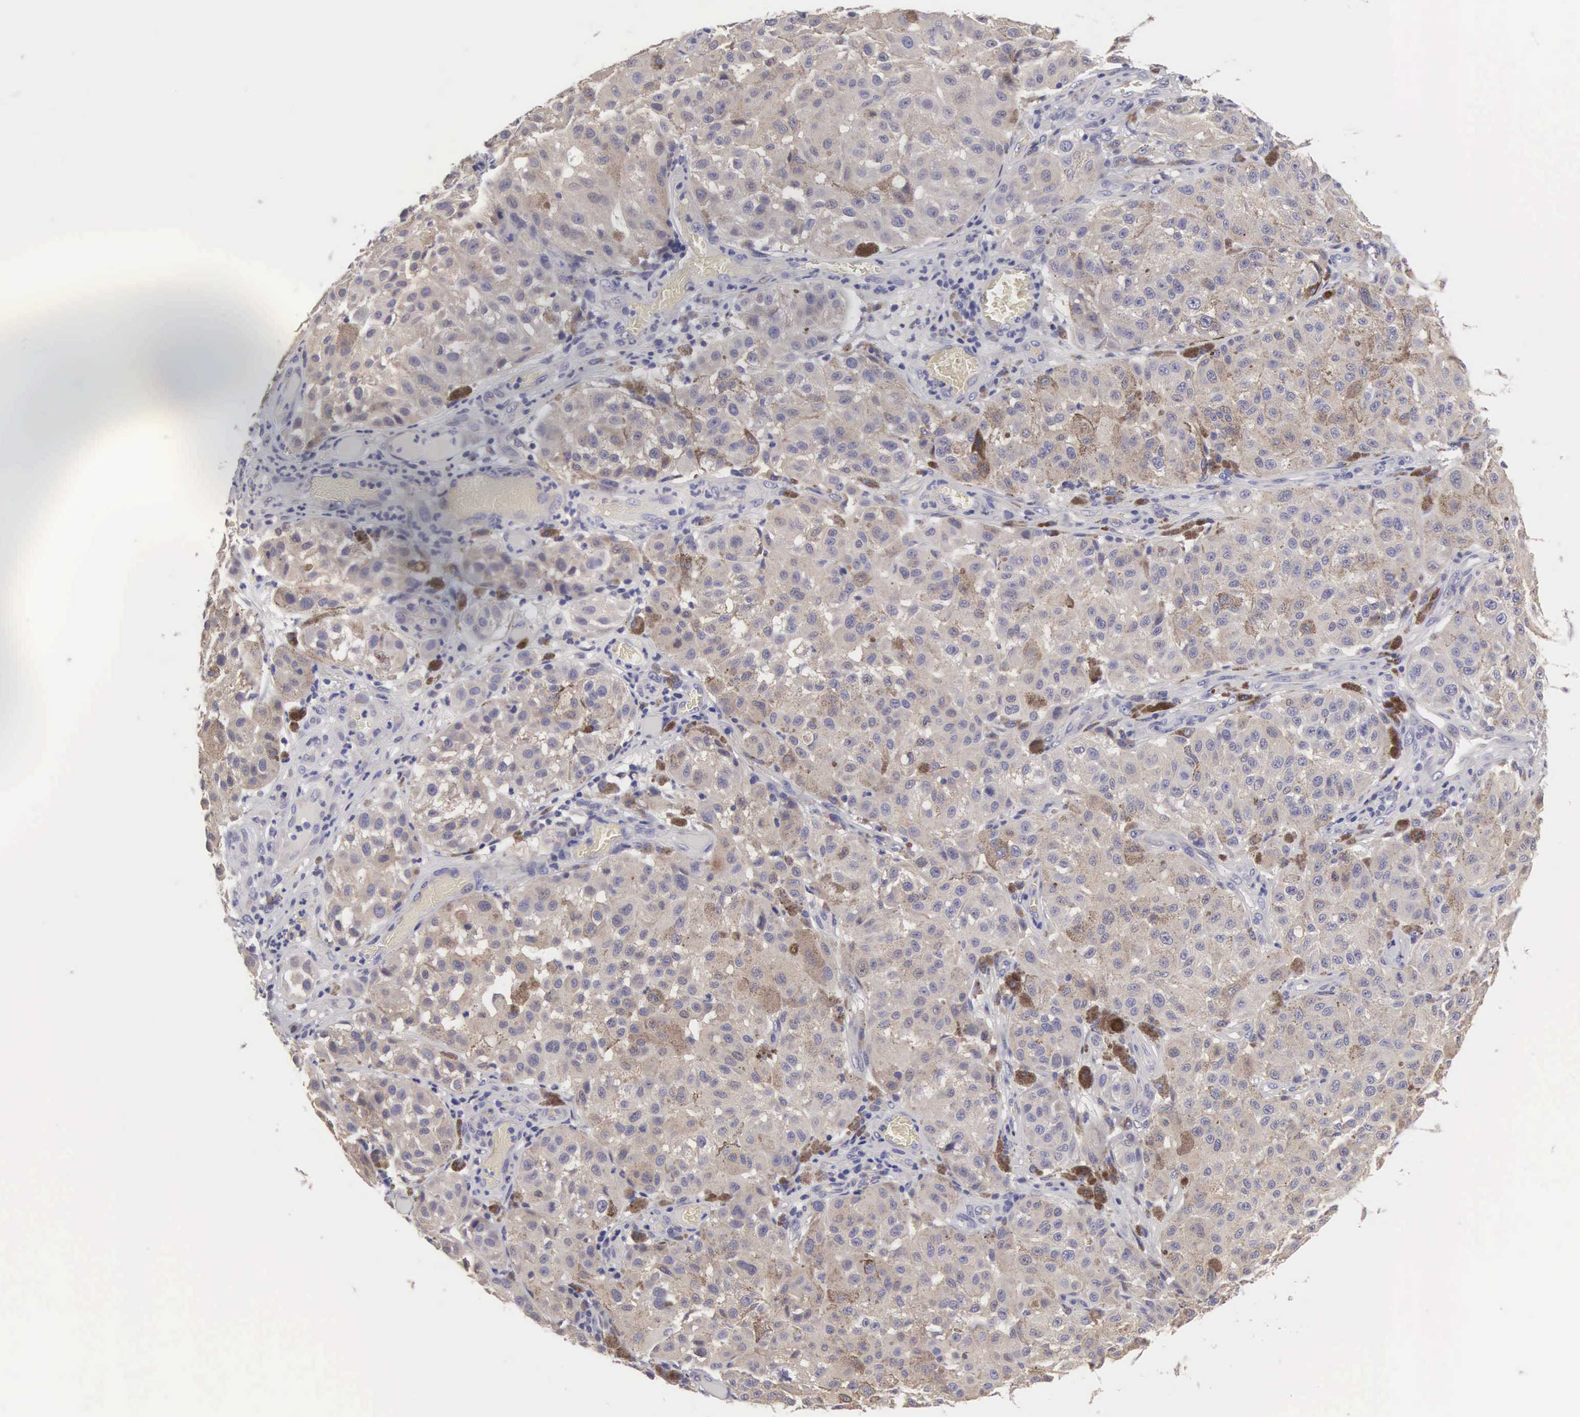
{"staining": {"intensity": "weak", "quantity": "<25%", "location": "cytoplasmic/membranous"}, "tissue": "melanoma", "cell_type": "Tumor cells", "image_type": "cancer", "snomed": [{"axis": "morphology", "description": "Malignant melanoma, NOS"}, {"axis": "topography", "description": "Skin"}], "caption": "Immunohistochemical staining of melanoma shows no significant expression in tumor cells. (DAB (3,3'-diaminobenzidine) IHC with hematoxylin counter stain).", "gene": "SLITRK4", "patient": {"sex": "female", "age": 64}}